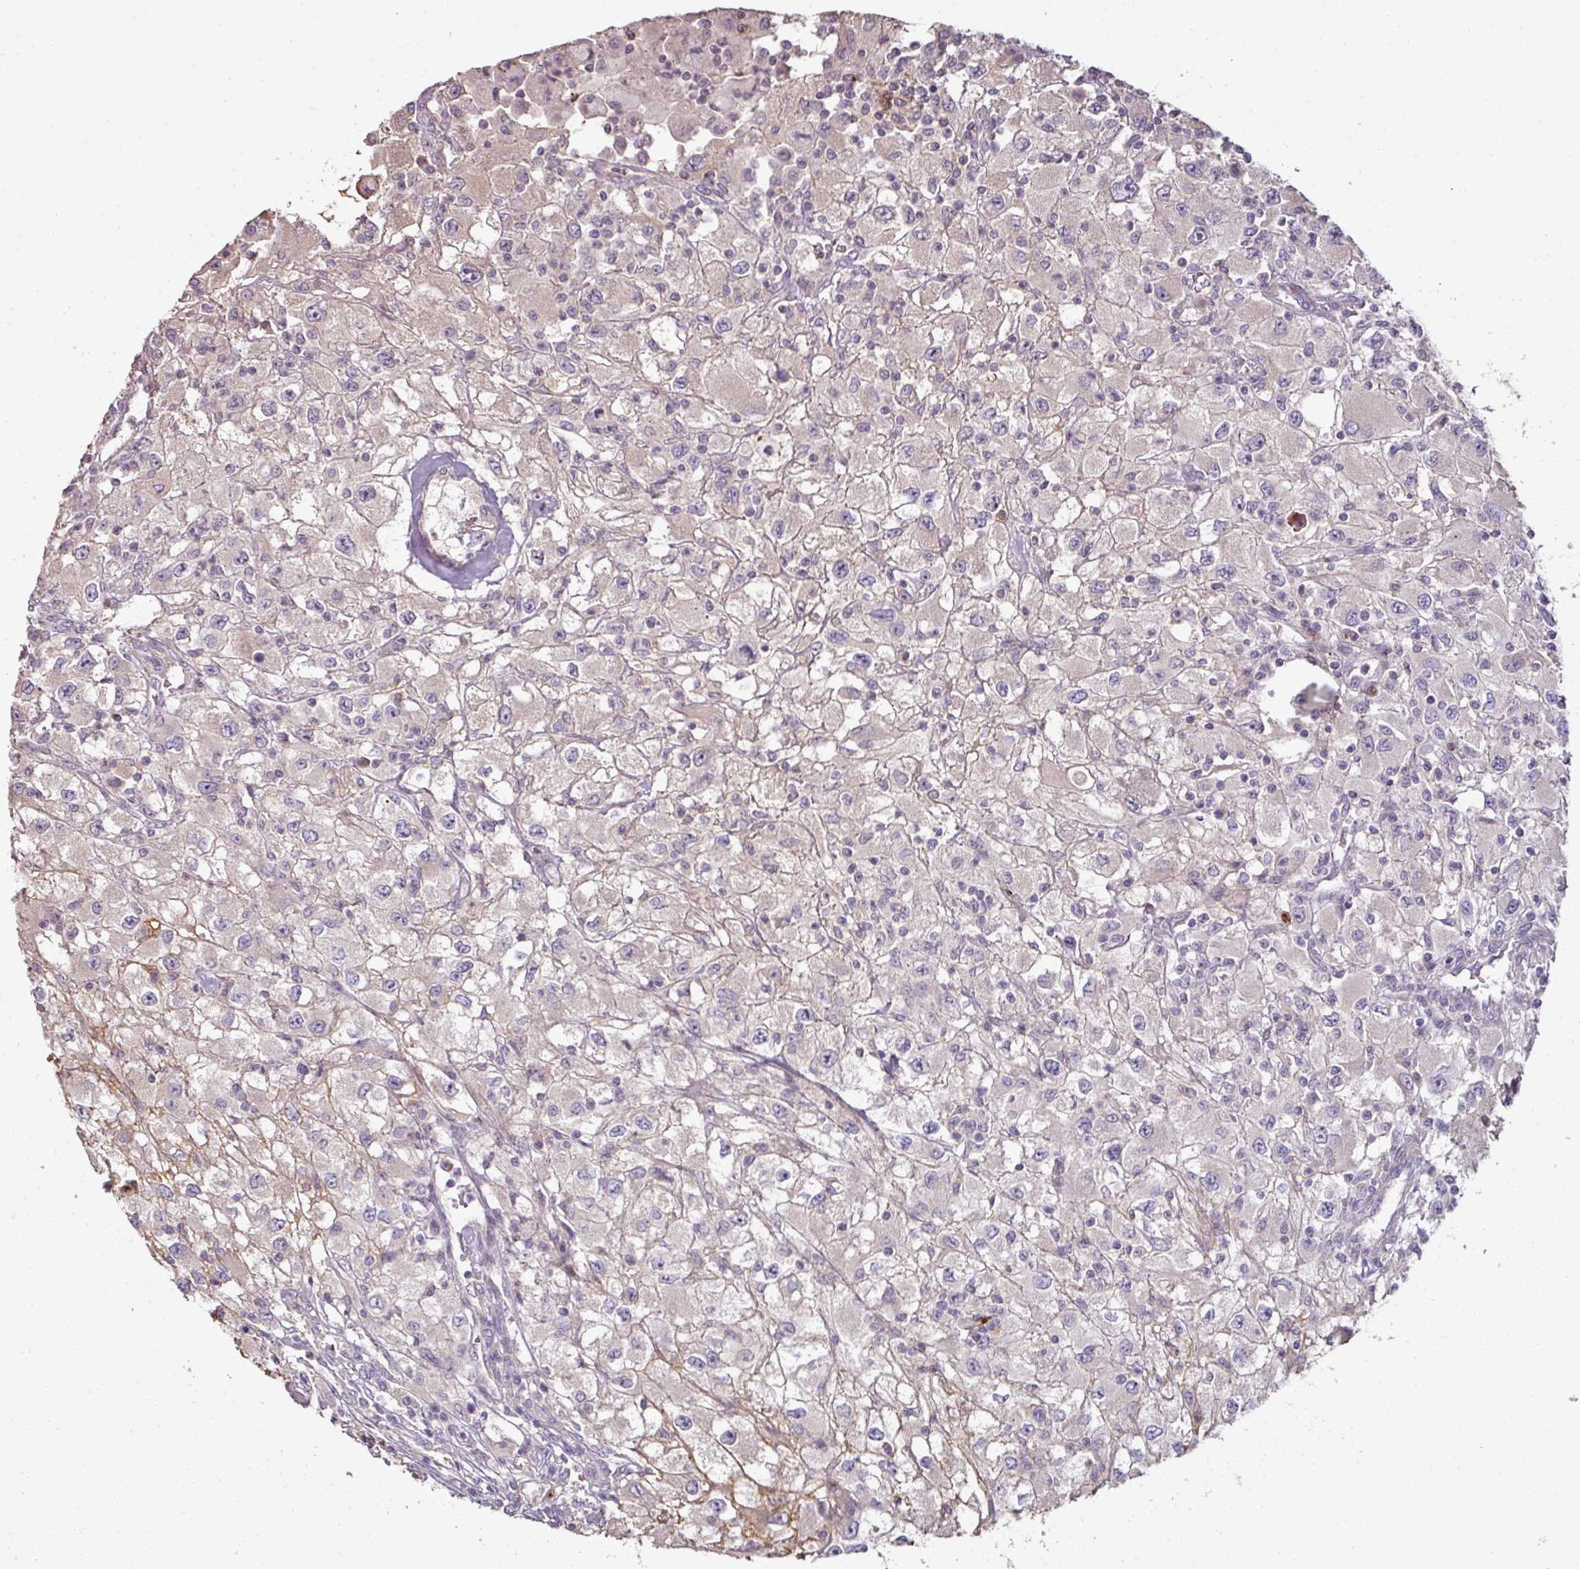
{"staining": {"intensity": "negative", "quantity": "none", "location": "none"}, "tissue": "renal cancer", "cell_type": "Tumor cells", "image_type": "cancer", "snomed": [{"axis": "morphology", "description": "Adenocarcinoma, NOS"}, {"axis": "topography", "description": "Kidney"}], "caption": "Immunohistochemistry (IHC) of adenocarcinoma (renal) displays no staining in tumor cells. (DAB (3,3'-diaminobenzidine) immunohistochemistry with hematoxylin counter stain).", "gene": "CXCR5", "patient": {"sex": "female", "age": 67}}